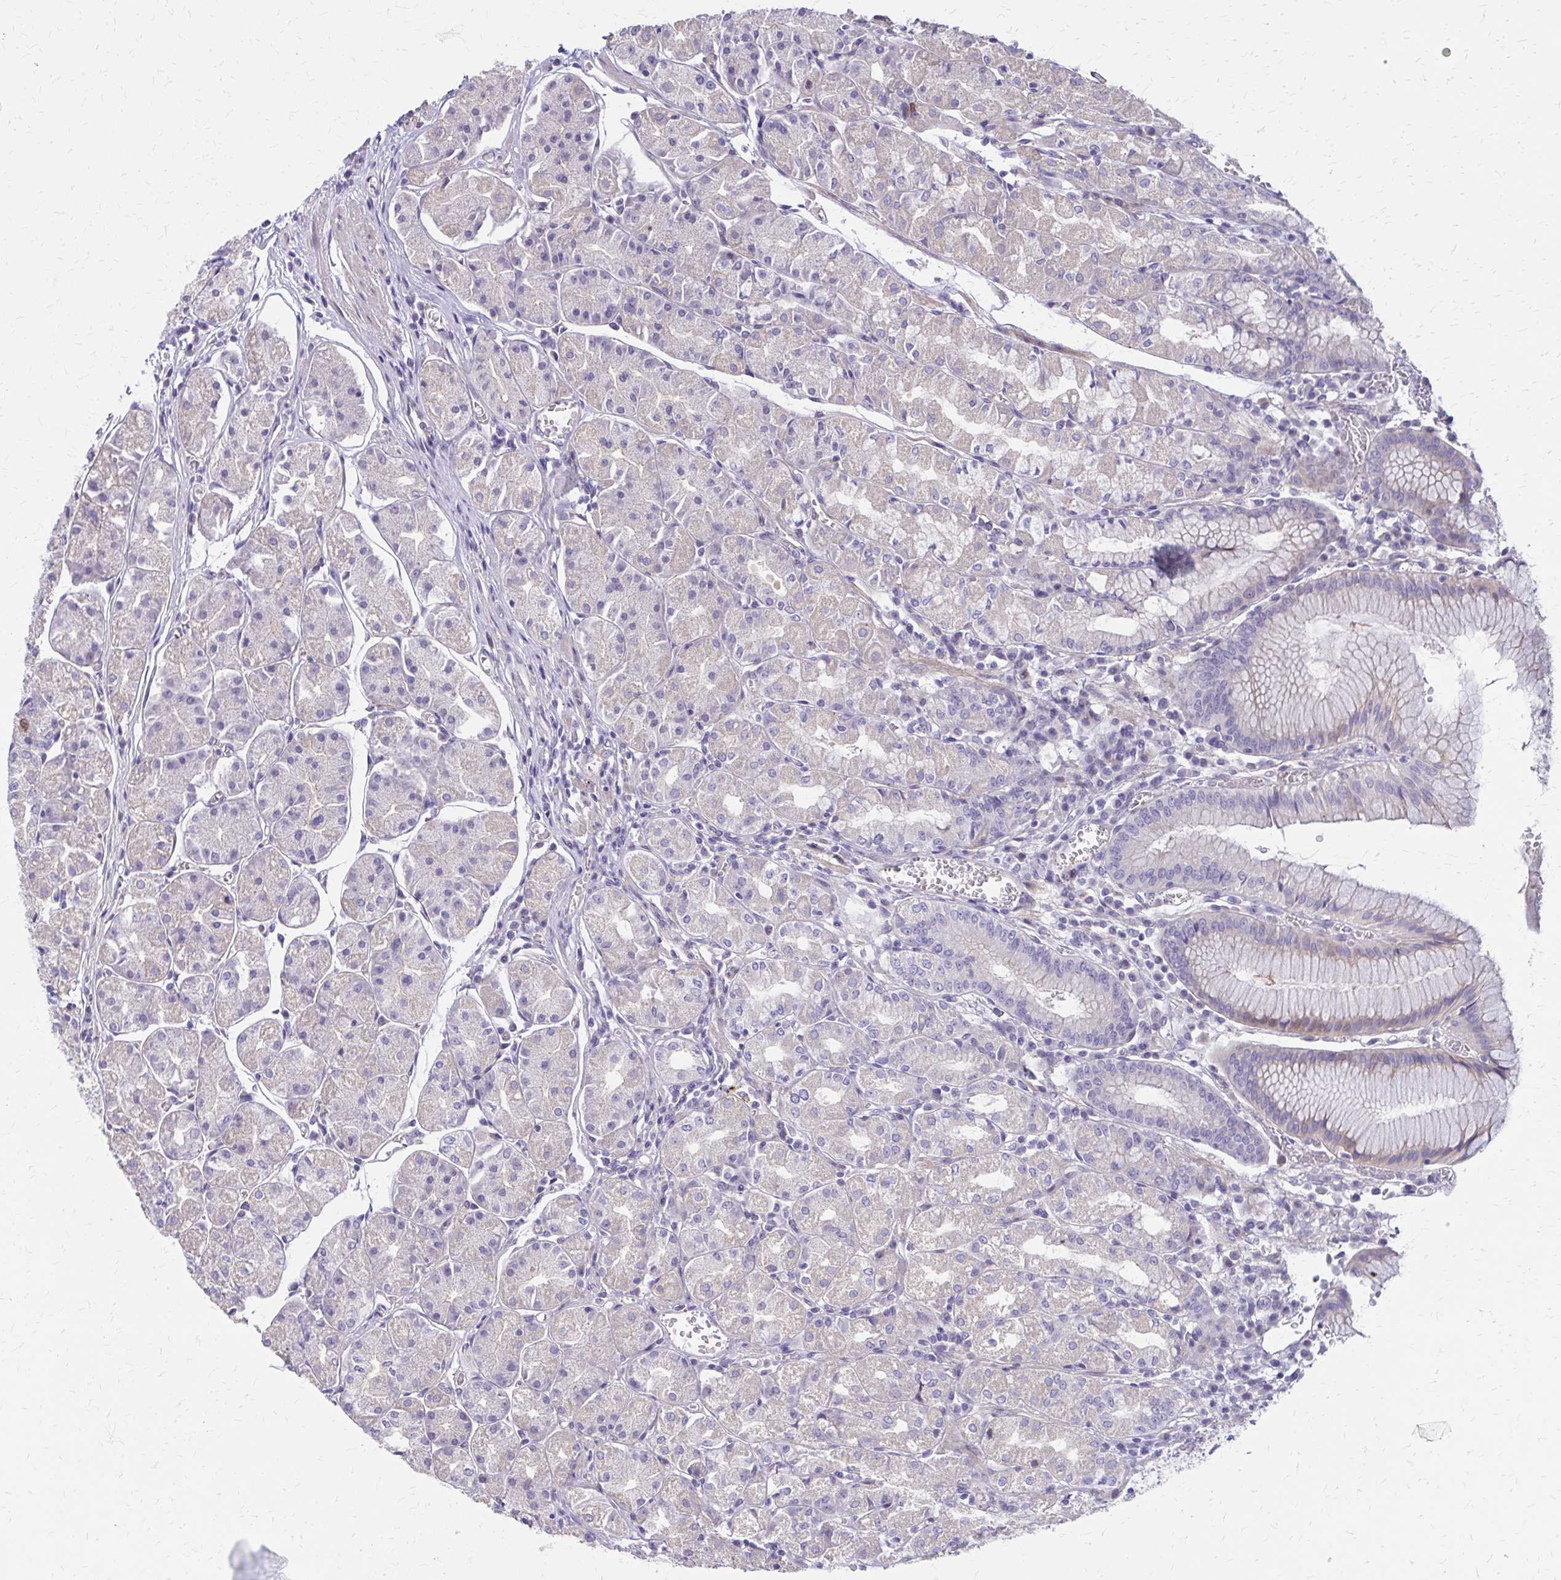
{"staining": {"intensity": "weak", "quantity": "<25%", "location": "cytoplasmic/membranous"}, "tissue": "stomach", "cell_type": "Glandular cells", "image_type": "normal", "snomed": [{"axis": "morphology", "description": "Normal tissue, NOS"}, {"axis": "topography", "description": "Stomach"}], "caption": "Immunohistochemical staining of benign stomach reveals no significant expression in glandular cells.", "gene": "GLYATL2", "patient": {"sex": "male", "age": 55}}